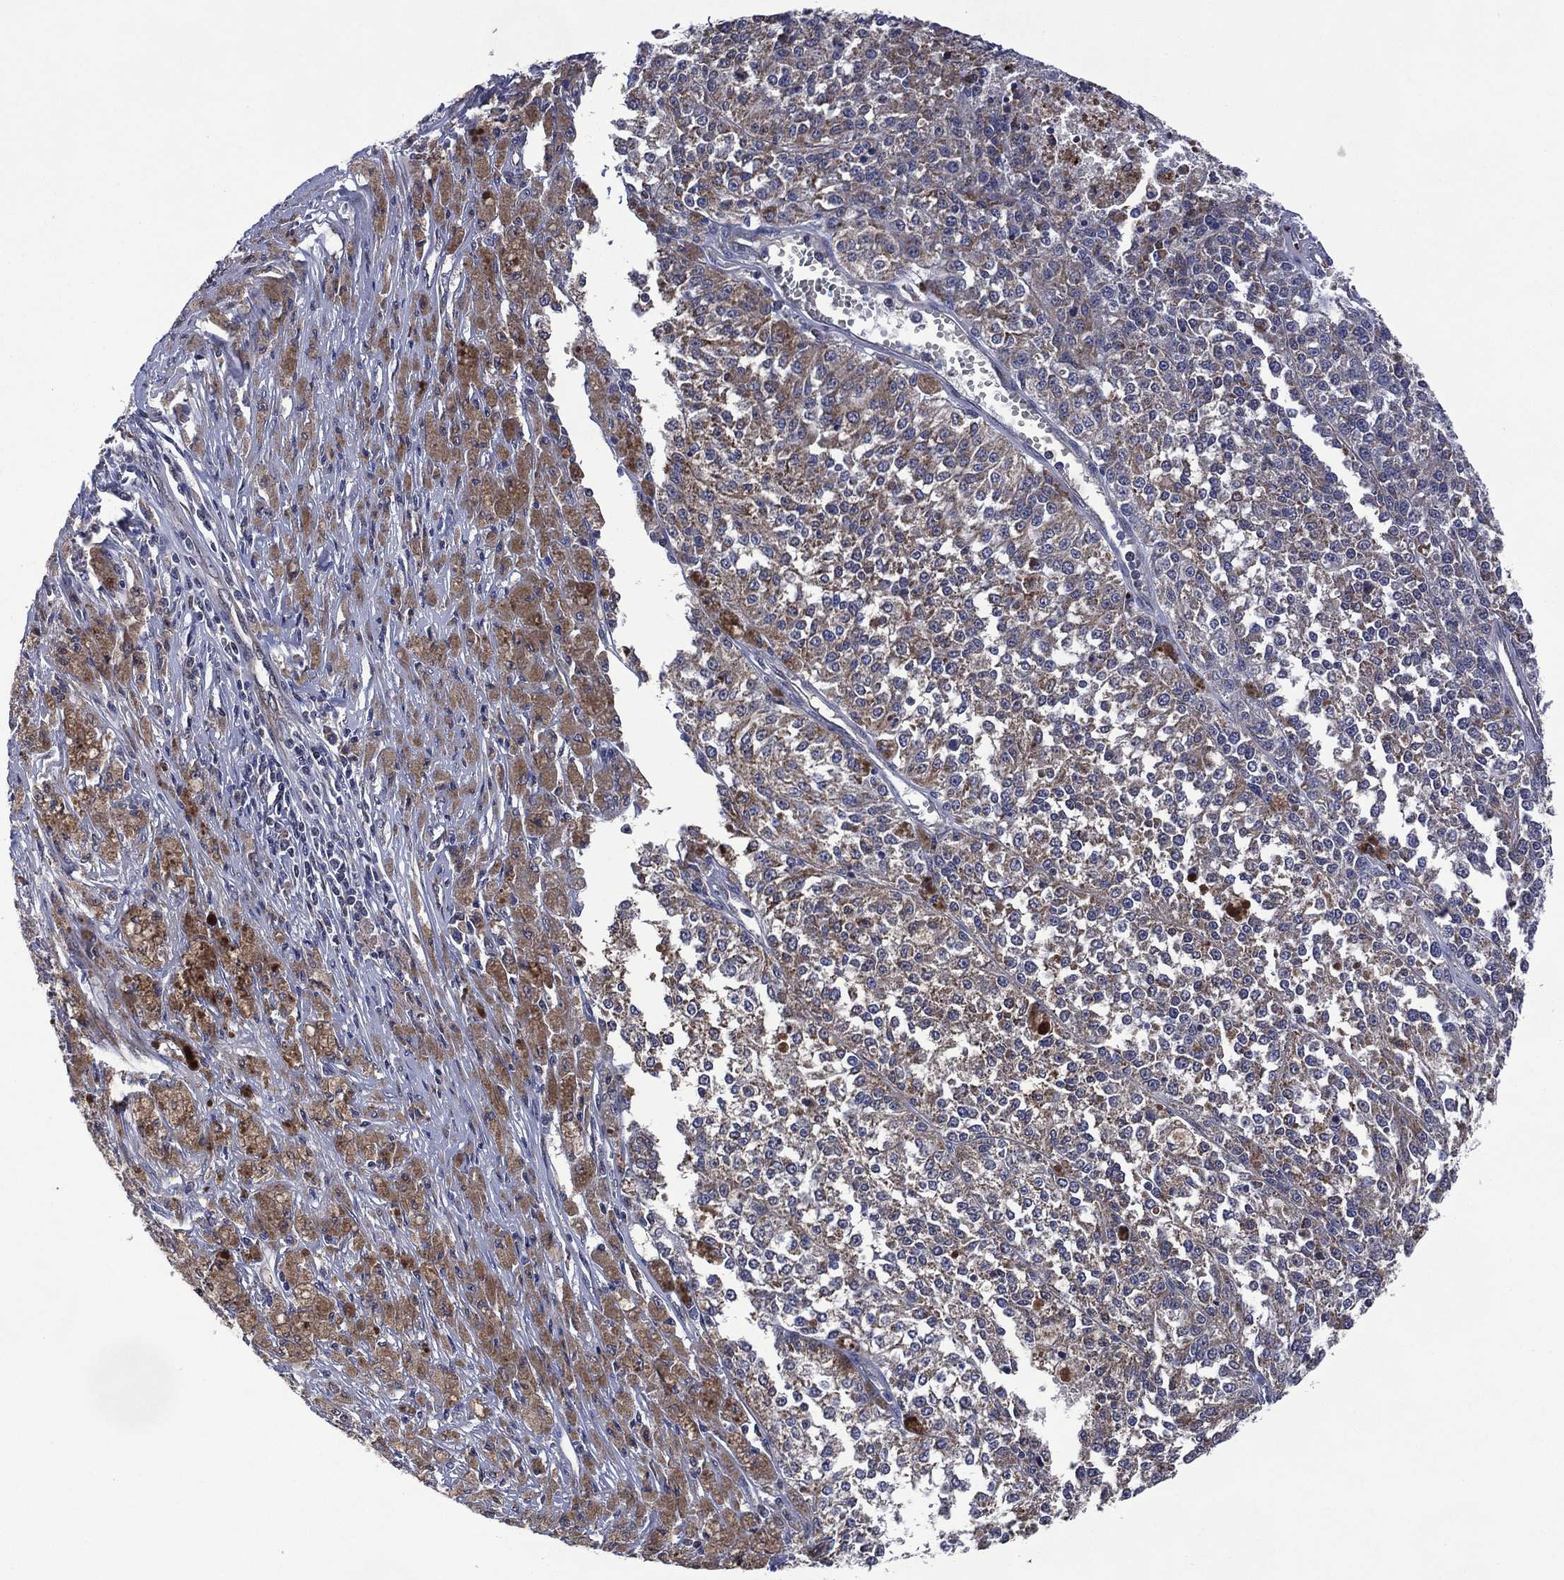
{"staining": {"intensity": "weak", "quantity": "25%-75%", "location": "cytoplasmic/membranous"}, "tissue": "melanoma", "cell_type": "Tumor cells", "image_type": "cancer", "snomed": [{"axis": "morphology", "description": "Malignant melanoma, Metastatic site"}, {"axis": "topography", "description": "Lymph node"}], "caption": "Malignant melanoma (metastatic site) stained with immunohistochemistry (IHC) displays weak cytoplasmic/membranous positivity in about 25%-75% of tumor cells. (Stains: DAB in brown, nuclei in blue, Microscopy: brightfield microscopy at high magnification).", "gene": "HTD2", "patient": {"sex": "female", "age": 64}}